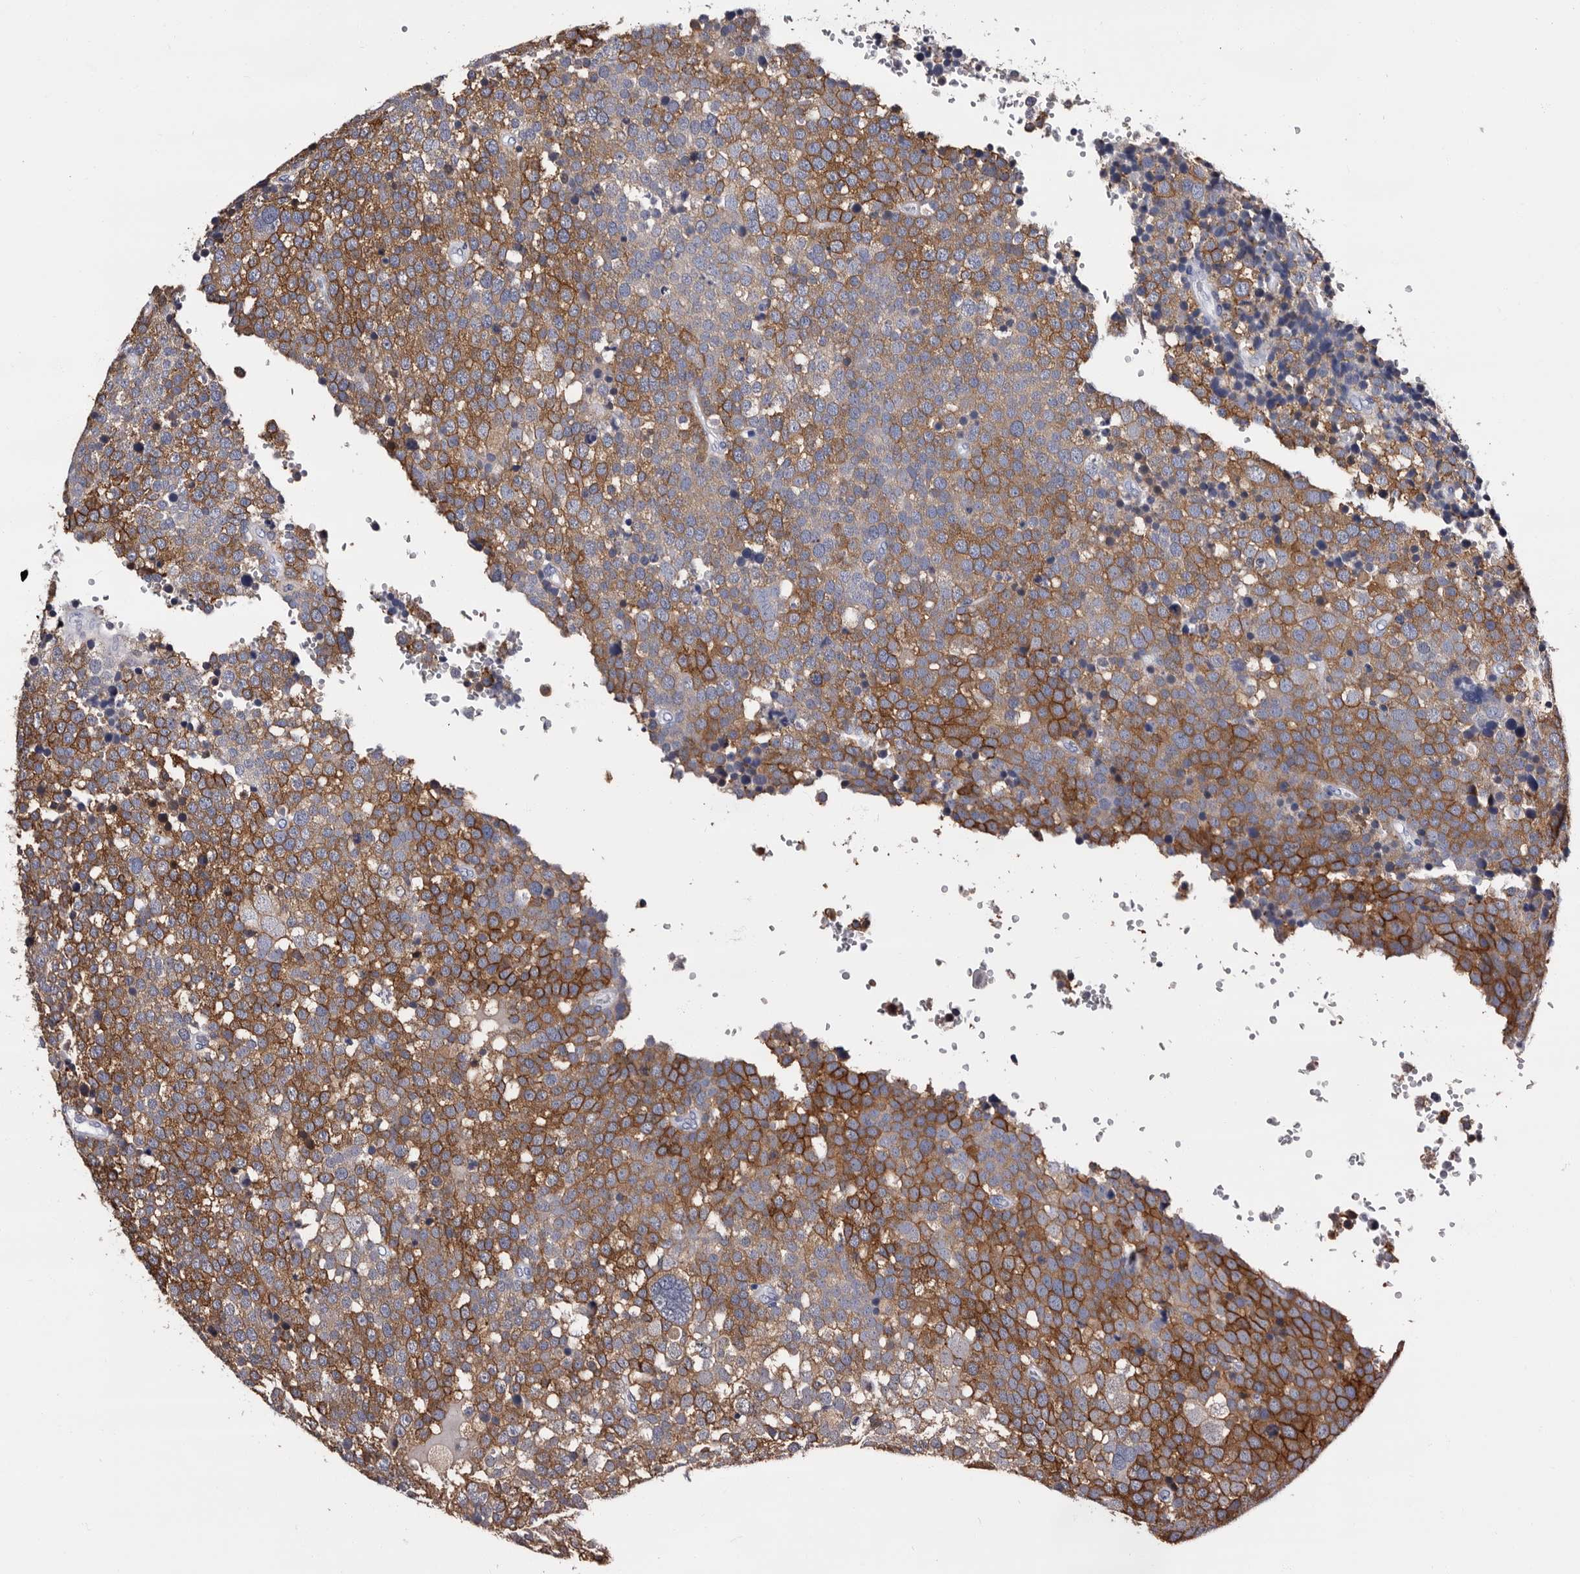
{"staining": {"intensity": "moderate", "quantity": "25%-75%", "location": "cytoplasmic/membranous"}, "tissue": "testis cancer", "cell_type": "Tumor cells", "image_type": "cancer", "snomed": [{"axis": "morphology", "description": "Seminoma, NOS"}, {"axis": "topography", "description": "Testis"}], "caption": "This is a histology image of immunohistochemistry (IHC) staining of testis seminoma, which shows moderate expression in the cytoplasmic/membranous of tumor cells.", "gene": "EPB41L3", "patient": {"sex": "male", "age": 71}}